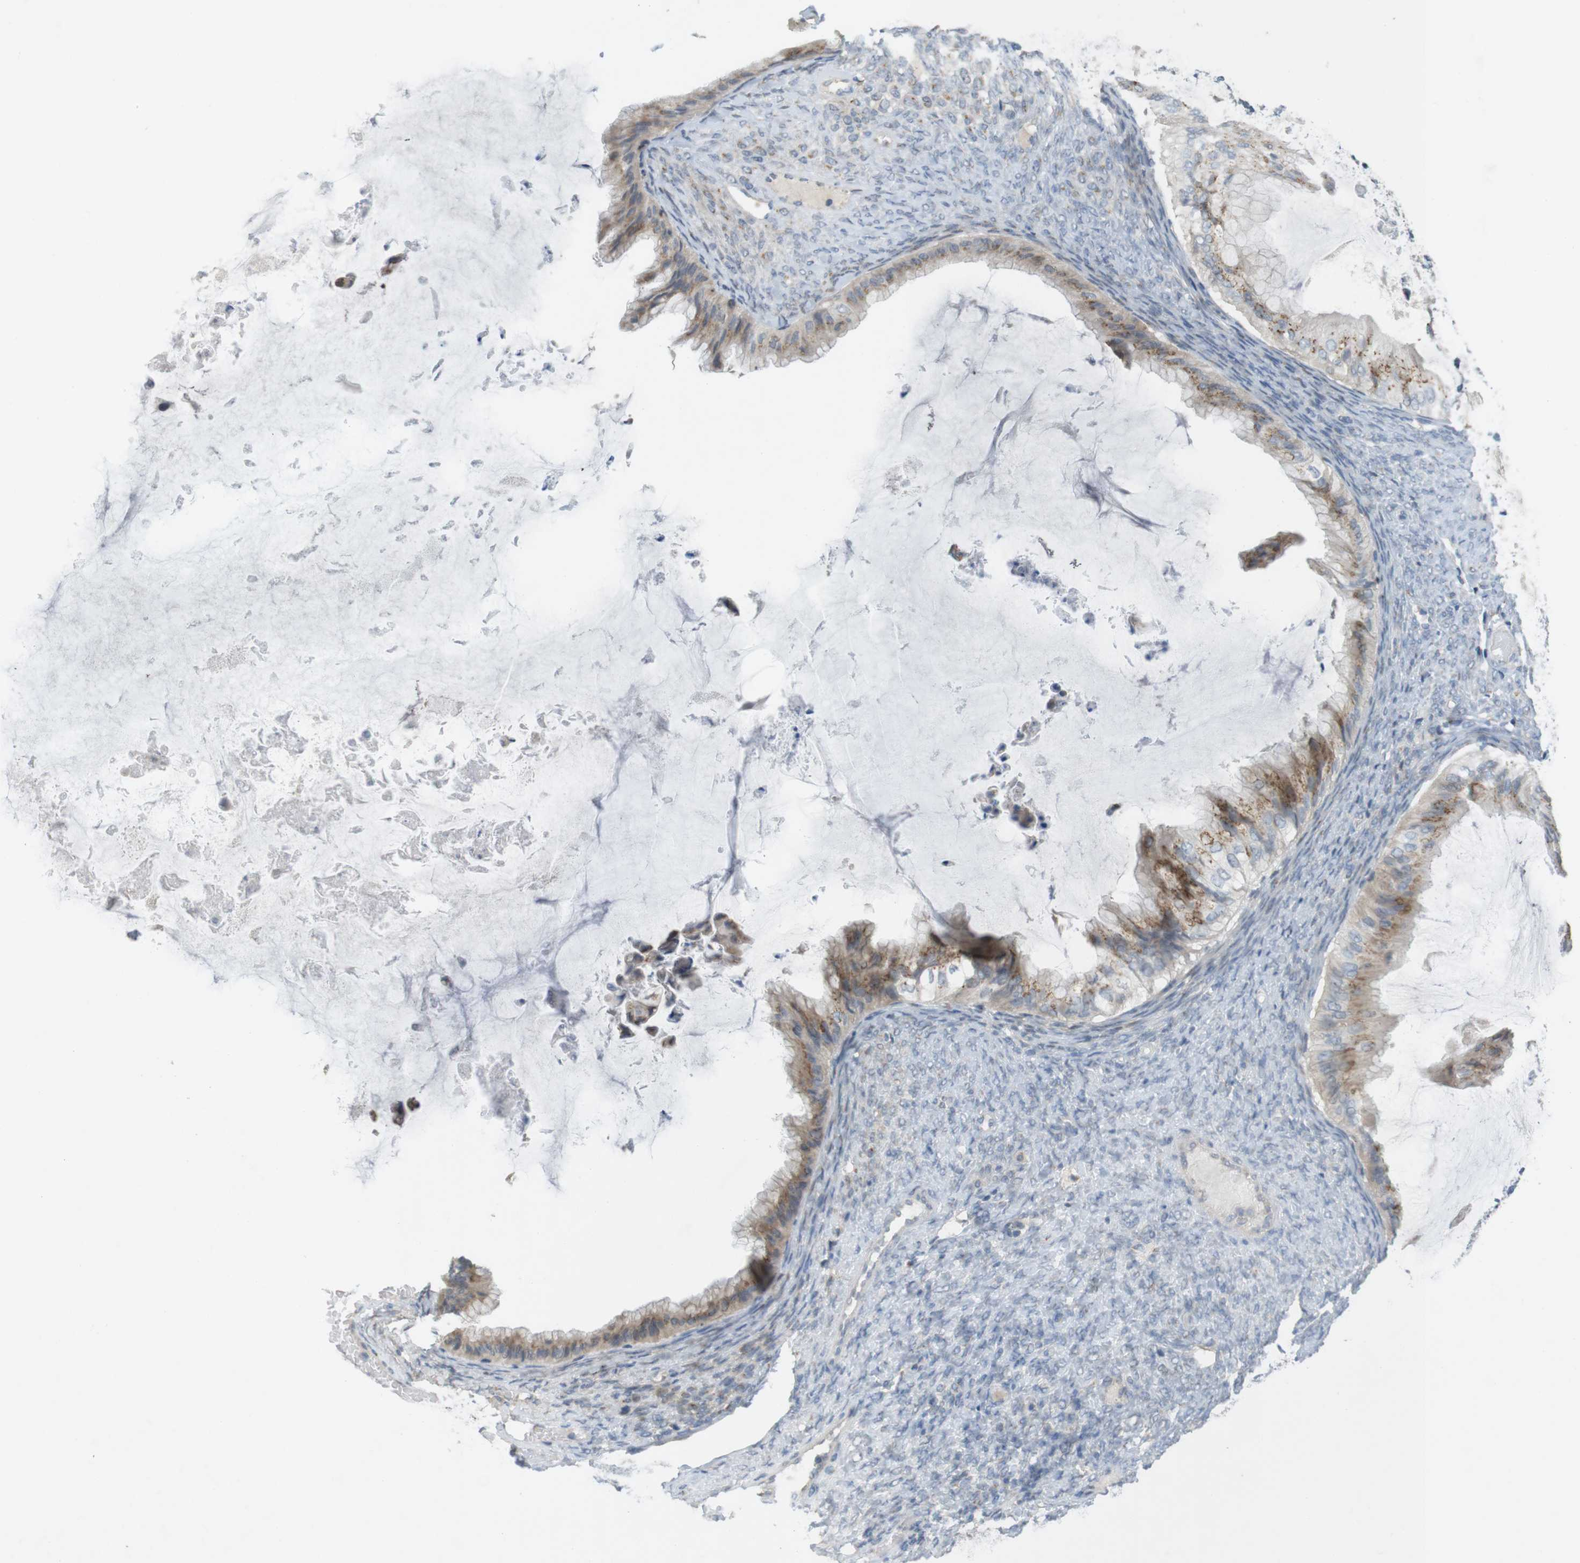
{"staining": {"intensity": "moderate", "quantity": ">75%", "location": "cytoplasmic/membranous"}, "tissue": "ovarian cancer", "cell_type": "Tumor cells", "image_type": "cancer", "snomed": [{"axis": "morphology", "description": "Cystadenocarcinoma, mucinous, NOS"}, {"axis": "topography", "description": "Ovary"}], "caption": "Tumor cells display medium levels of moderate cytoplasmic/membranous expression in approximately >75% of cells in mucinous cystadenocarcinoma (ovarian). (DAB (3,3'-diaminobenzidine) = brown stain, brightfield microscopy at high magnification).", "gene": "YIPF3", "patient": {"sex": "female", "age": 61}}